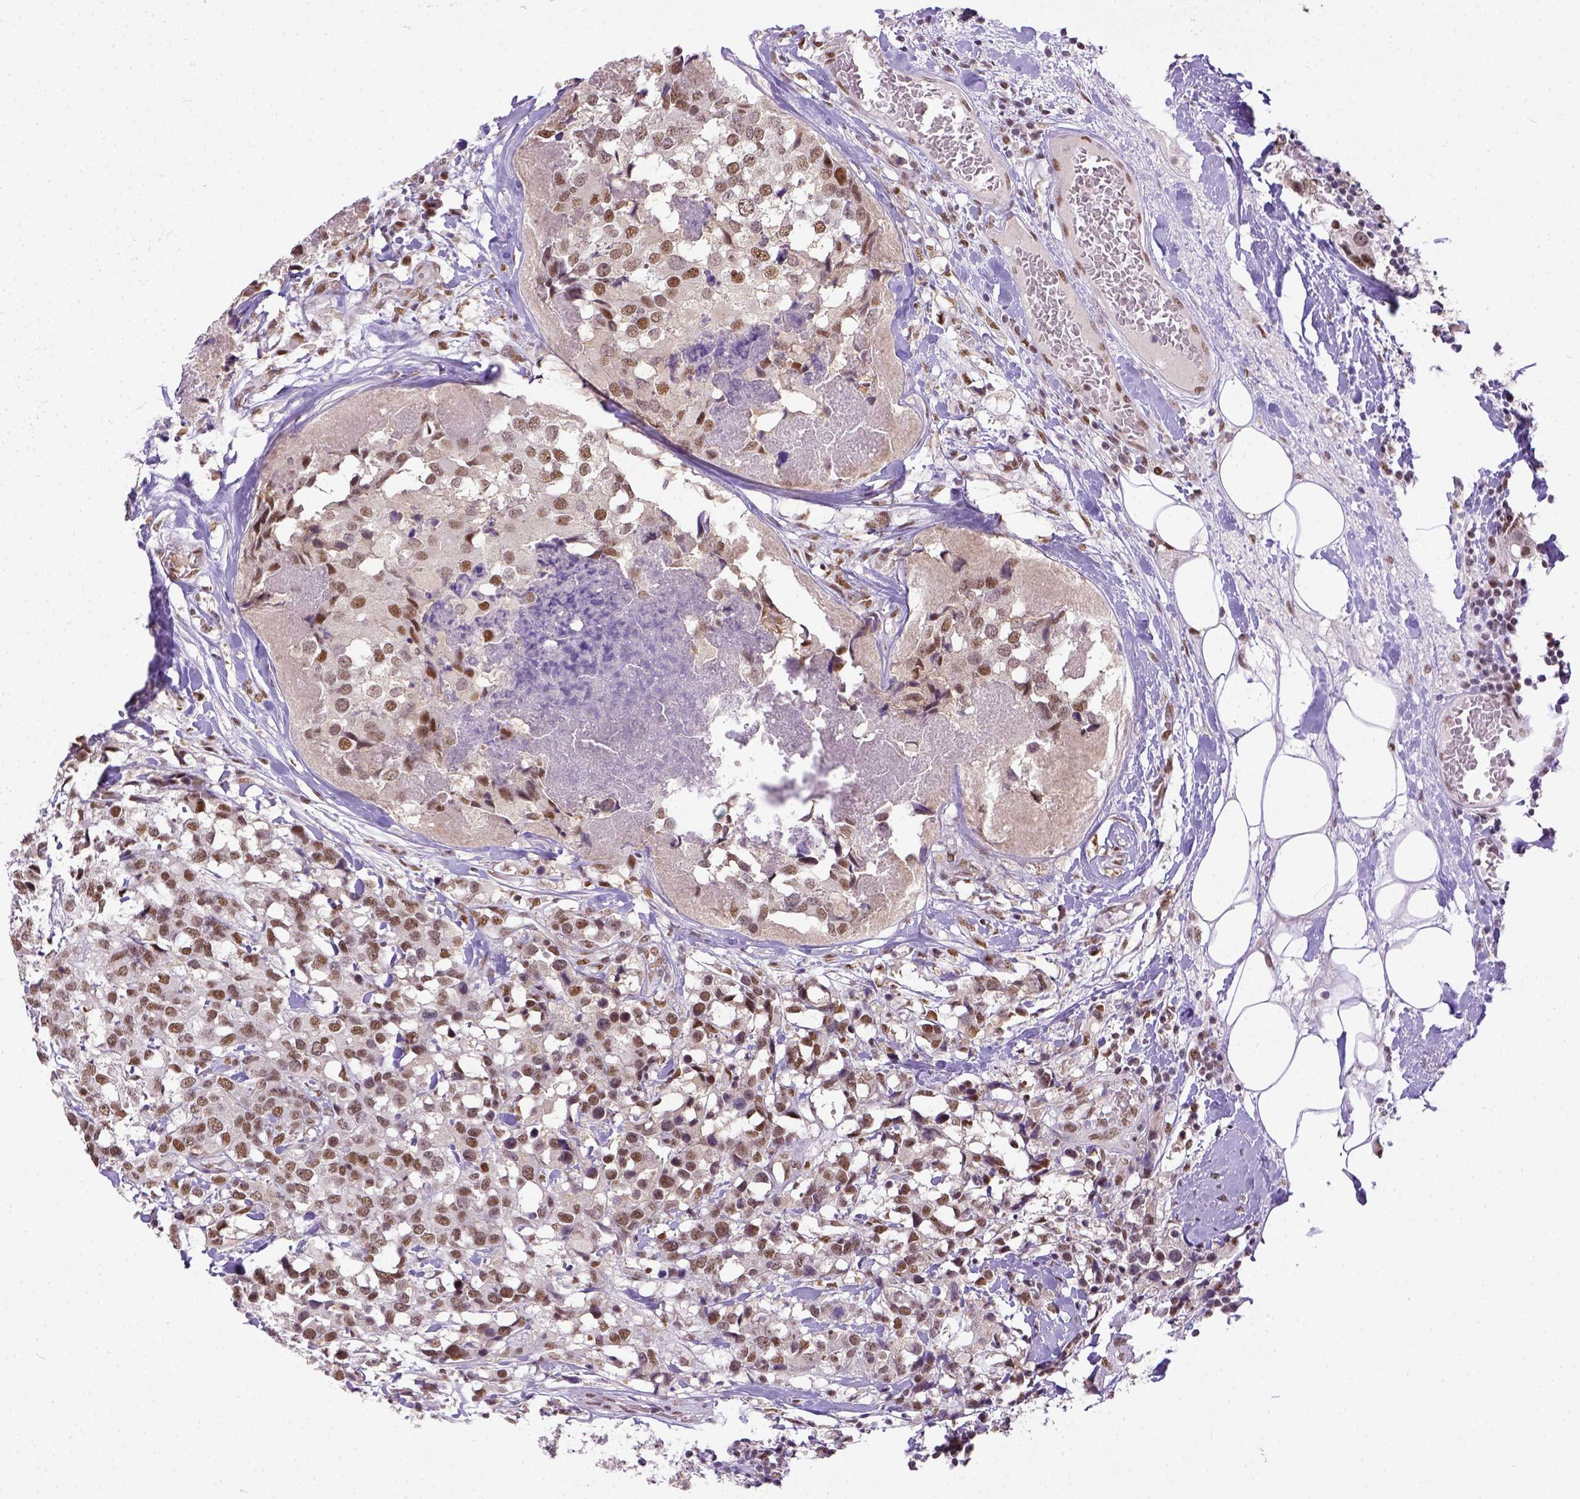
{"staining": {"intensity": "moderate", "quantity": ">75%", "location": "cytoplasmic/membranous"}, "tissue": "breast cancer", "cell_type": "Tumor cells", "image_type": "cancer", "snomed": [{"axis": "morphology", "description": "Lobular carcinoma"}, {"axis": "topography", "description": "Breast"}], "caption": "A medium amount of moderate cytoplasmic/membranous positivity is identified in about >75% of tumor cells in lobular carcinoma (breast) tissue.", "gene": "ERCC1", "patient": {"sex": "female", "age": 59}}